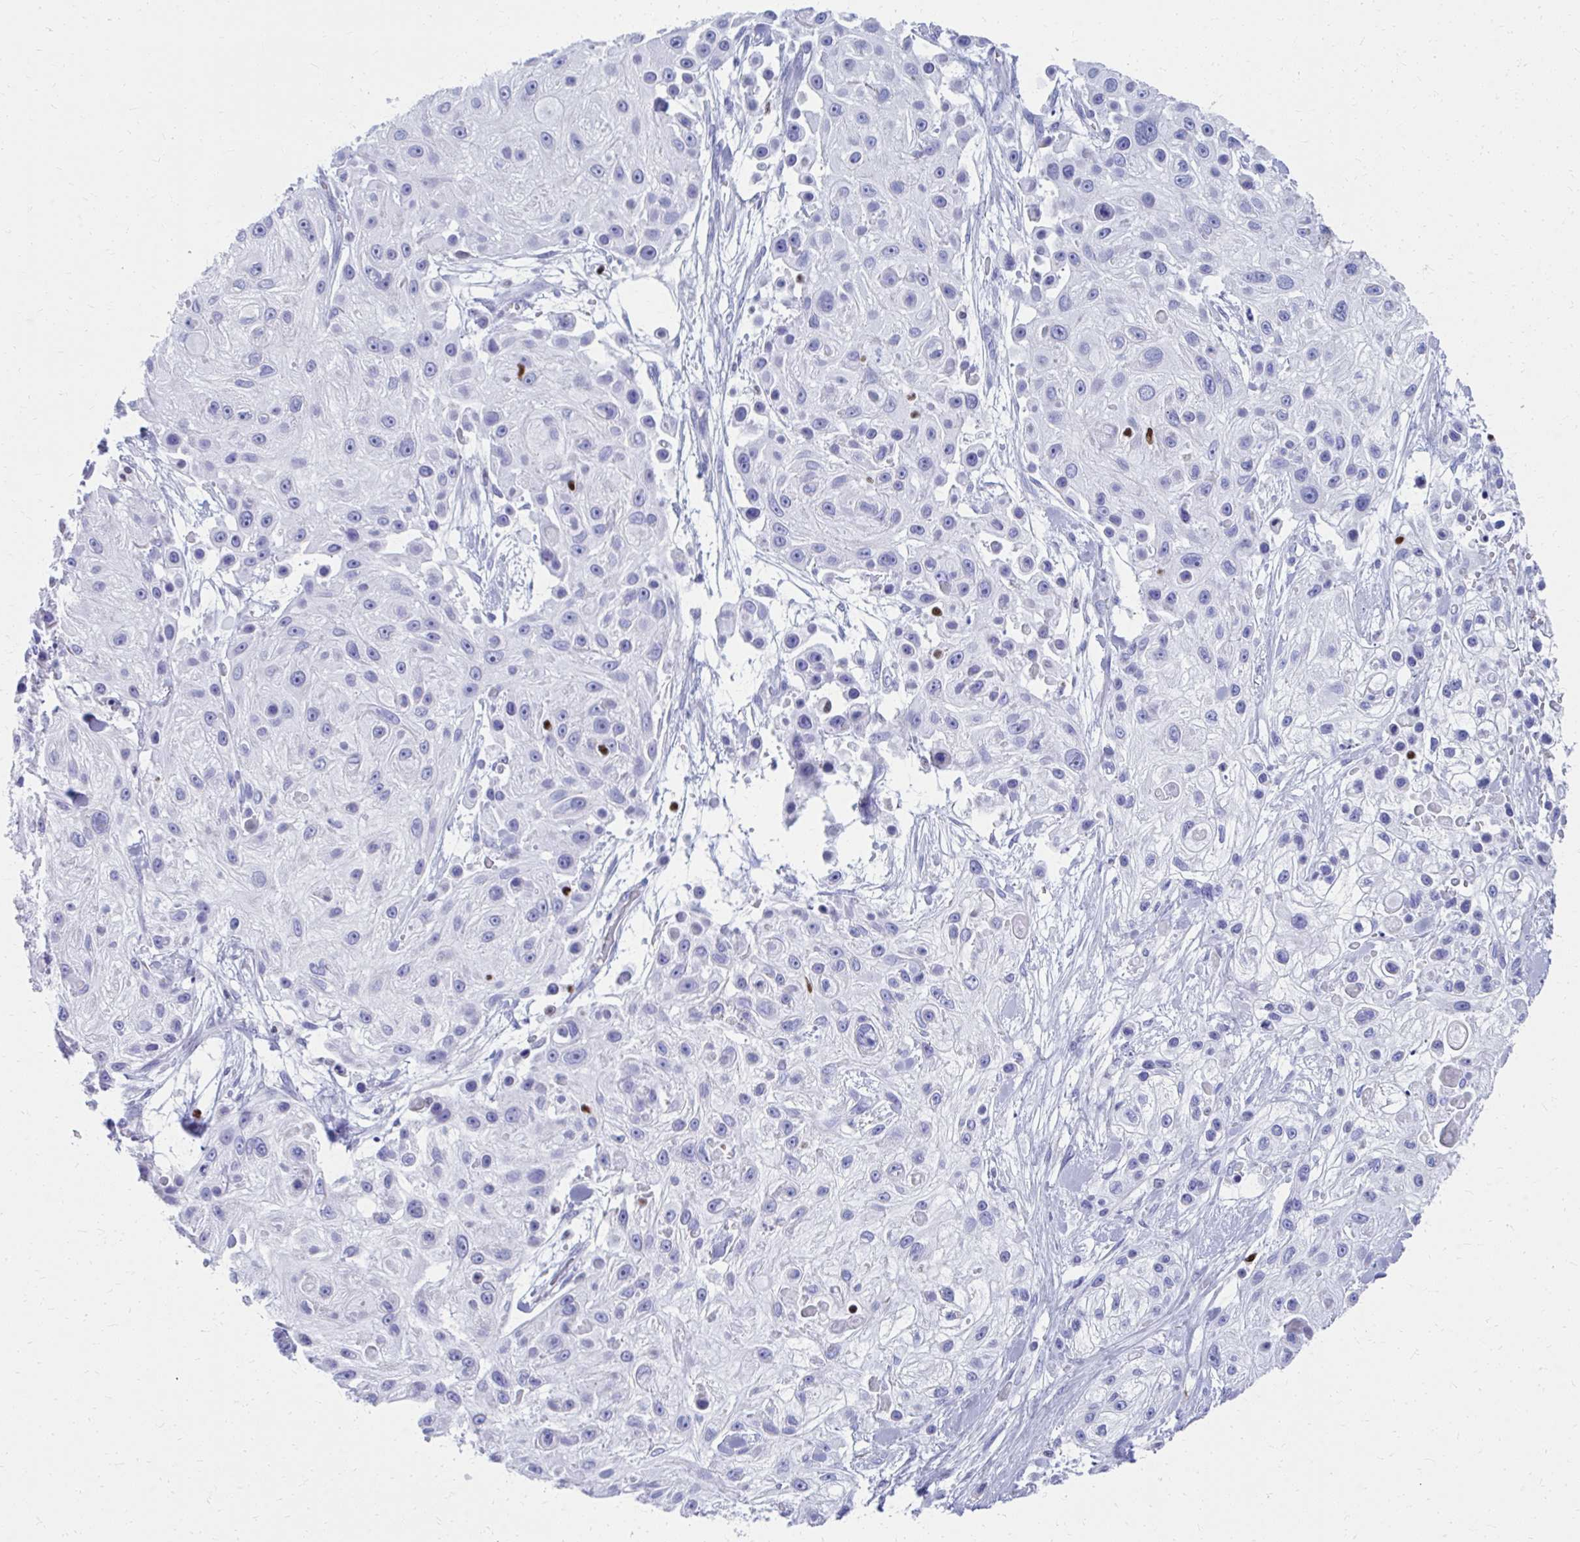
{"staining": {"intensity": "negative", "quantity": "none", "location": "none"}, "tissue": "skin cancer", "cell_type": "Tumor cells", "image_type": "cancer", "snomed": [{"axis": "morphology", "description": "Squamous cell carcinoma, NOS"}, {"axis": "topography", "description": "Skin"}], "caption": "This histopathology image is of squamous cell carcinoma (skin) stained with immunohistochemistry (IHC) to label a protein in brown with the nuclei are counter-stained blue. There is no expression in tumor cells.", "gene": "RUNX3", "patient": {"sex": "male", "age": 67}}